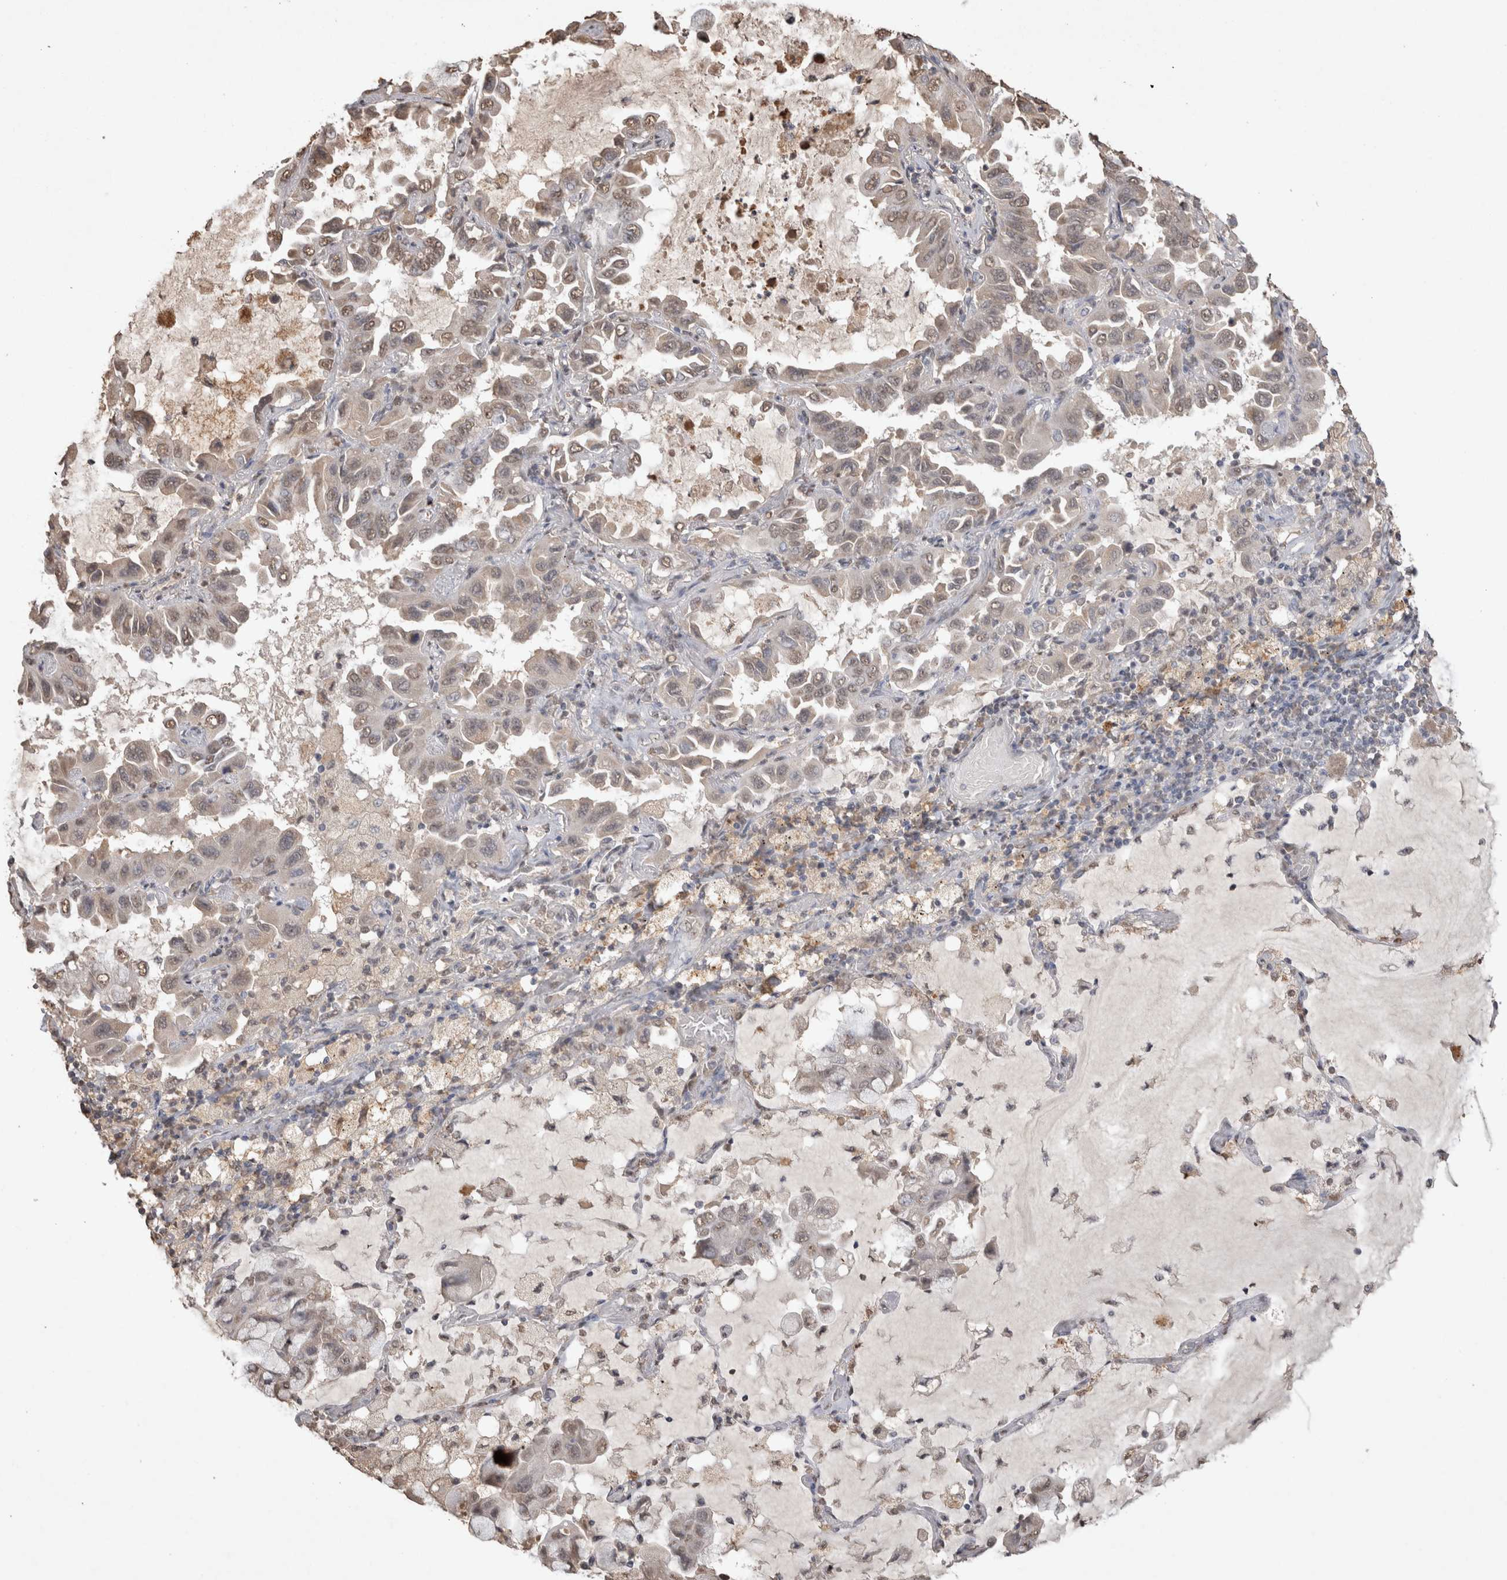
{"staining": {"intensity": "weak", "quantity": "25%-75%", "location": "nuclear"}, "tissue": "lung cancer", "cell_type": "Tumor cells", "image_type": "cancer", "snomed": [{"axis": "morphology", "description": "Adenocarcinoma, NOS"}, {"axis": "topography", "description": "Lung"}], "caption": "Tumor cells reveal low levels of weak nuclear expression in about 25%-75% of cells in lung adenocarcinoma.", "gene": "MLX", "patient": {"sex": "male", "age": 64}}